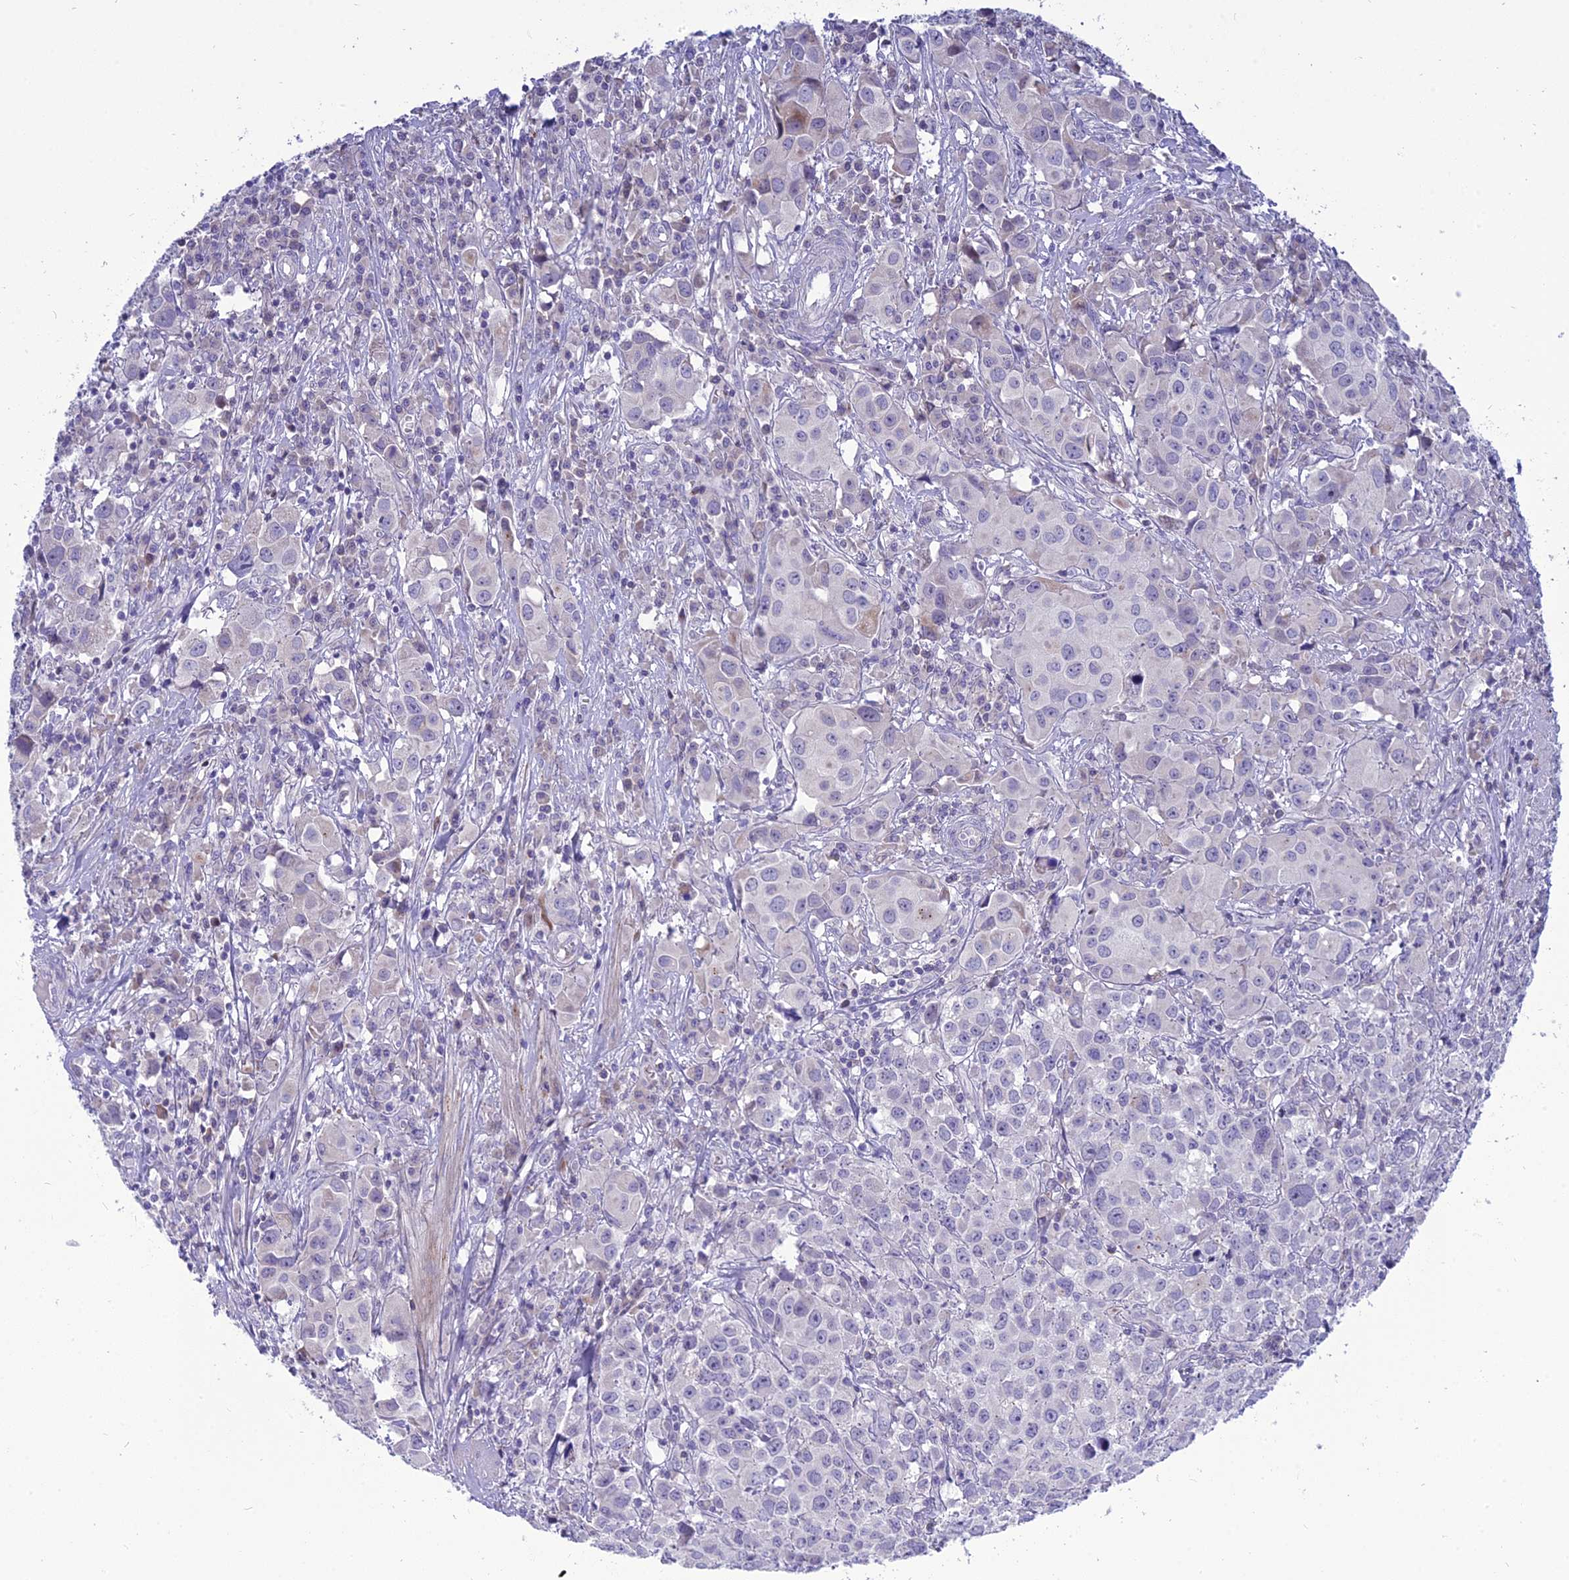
{"staining": {"intensity": "negative", "quantity": "none", "location": "none"}, "tissue": "urothelial cancer", "cell_type": "Tumor cells", "image_type": "cancer", "snomed": [{"axis": "morphology", "description": "Urothelial carcinoma, High grade"}, {"axis": "topography", "description": "Urinary bladder"}], "caption": "Urothelial cancer was stained to show a protein in brown. There is no significant staining in tumor cells.", "gene": "MBD3L1", "patient": {"sex": "female", "age": 75}}